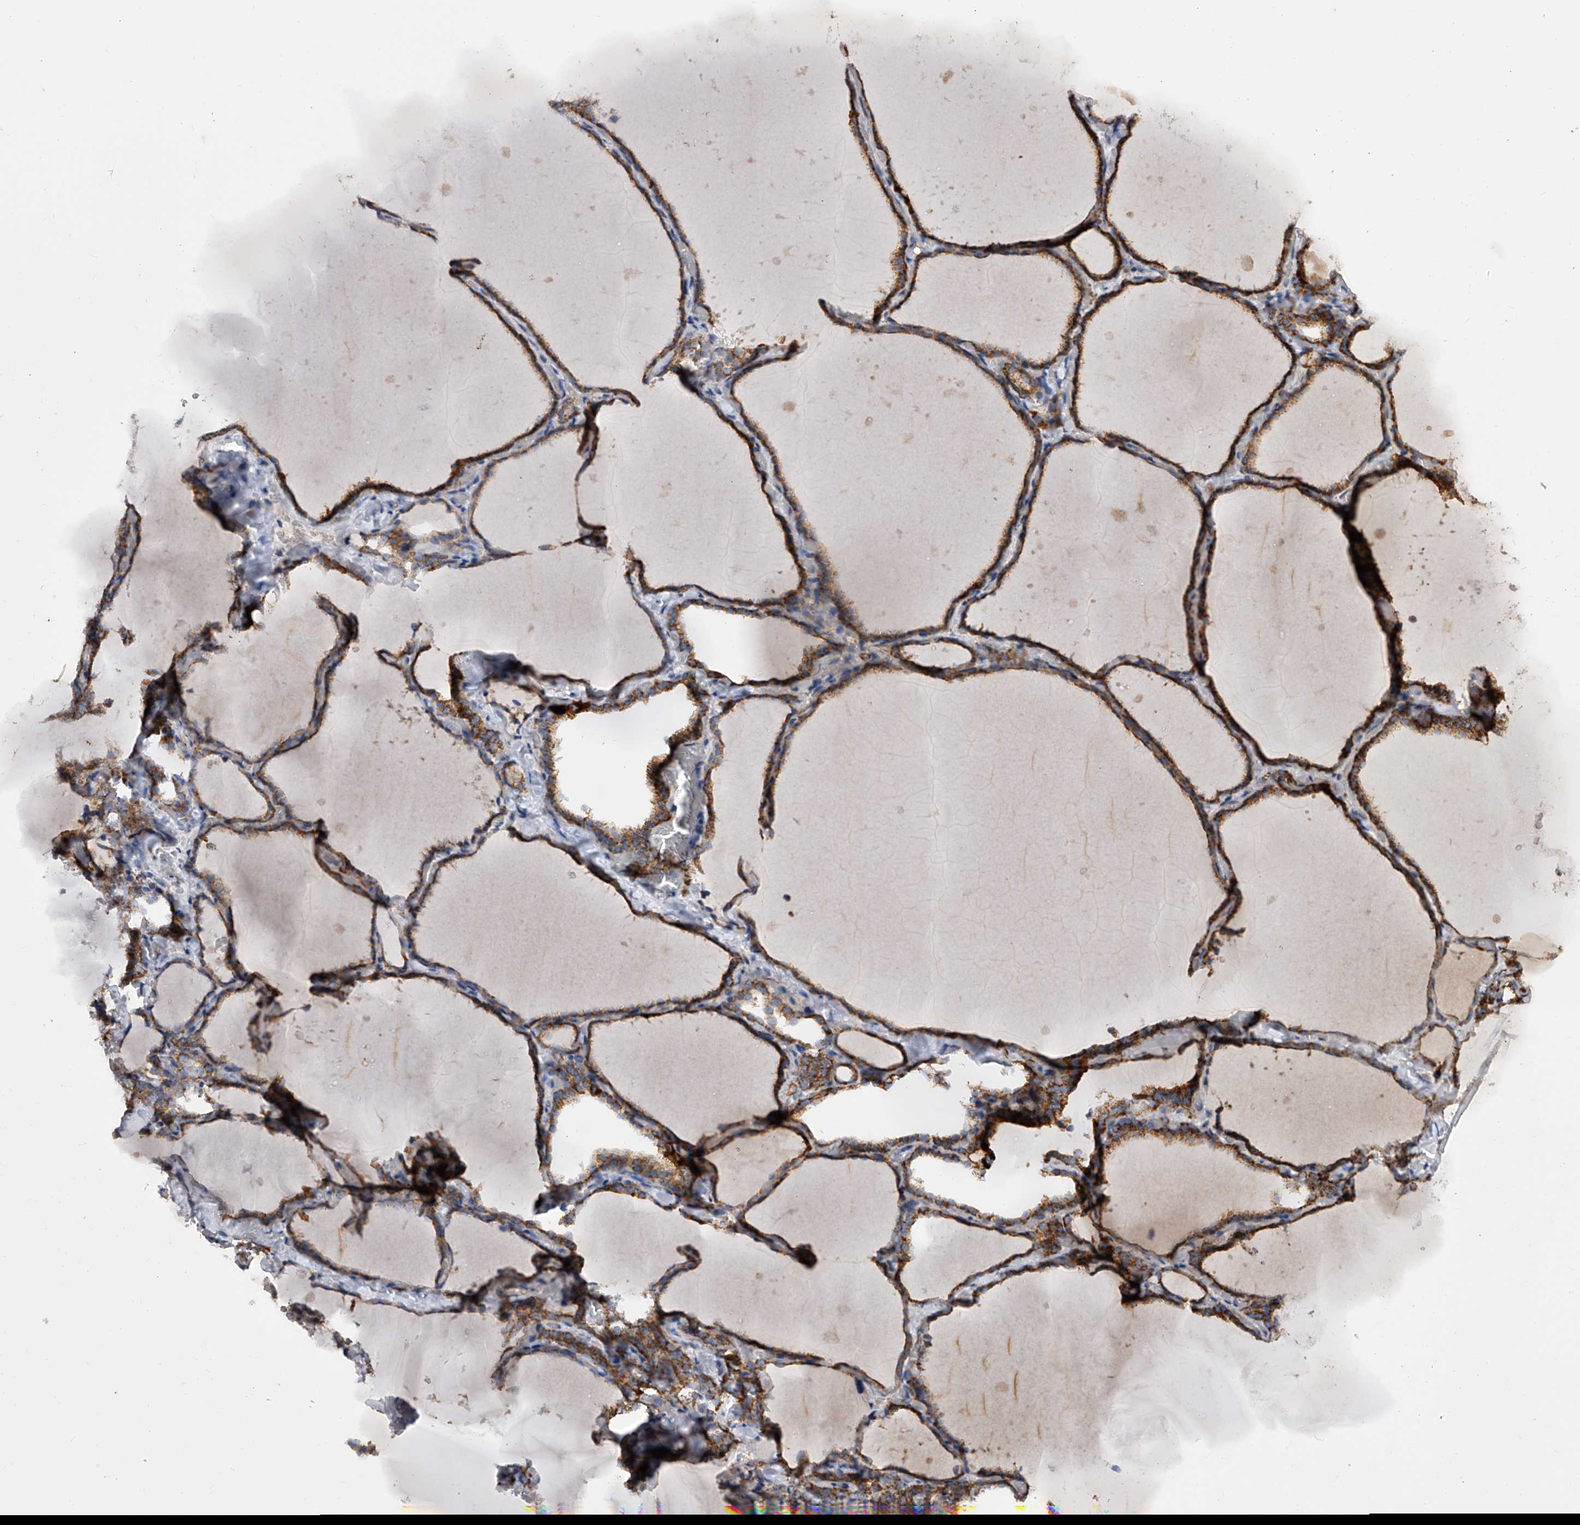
{"staining": {"intensity": "strong", "quantity": ">75%", "location": "cytoplasmic/membranous"}, "tissue": "thyroid gland", "cell_type": "Glandular cells", "image_type": "normal", "snomed": [{"axis": "morphology", "description": "Normal tissue, NOS"}, {"axis": "topography", "description": "Thyroid gland"}], "caption": "Immunohistochemical staining of unremarkable human thyroid gland exhibits strong cytoplasmic/membranous protein positivity in about >75% of glandular cells. The staining was performed using DAB to visualize the protein expression in brown, while the nuclei were stained in blue with hematoxylin (Magnification: 20x).", "gene": "PDSS2", "patient": {"sex": "female", "age": 22}}